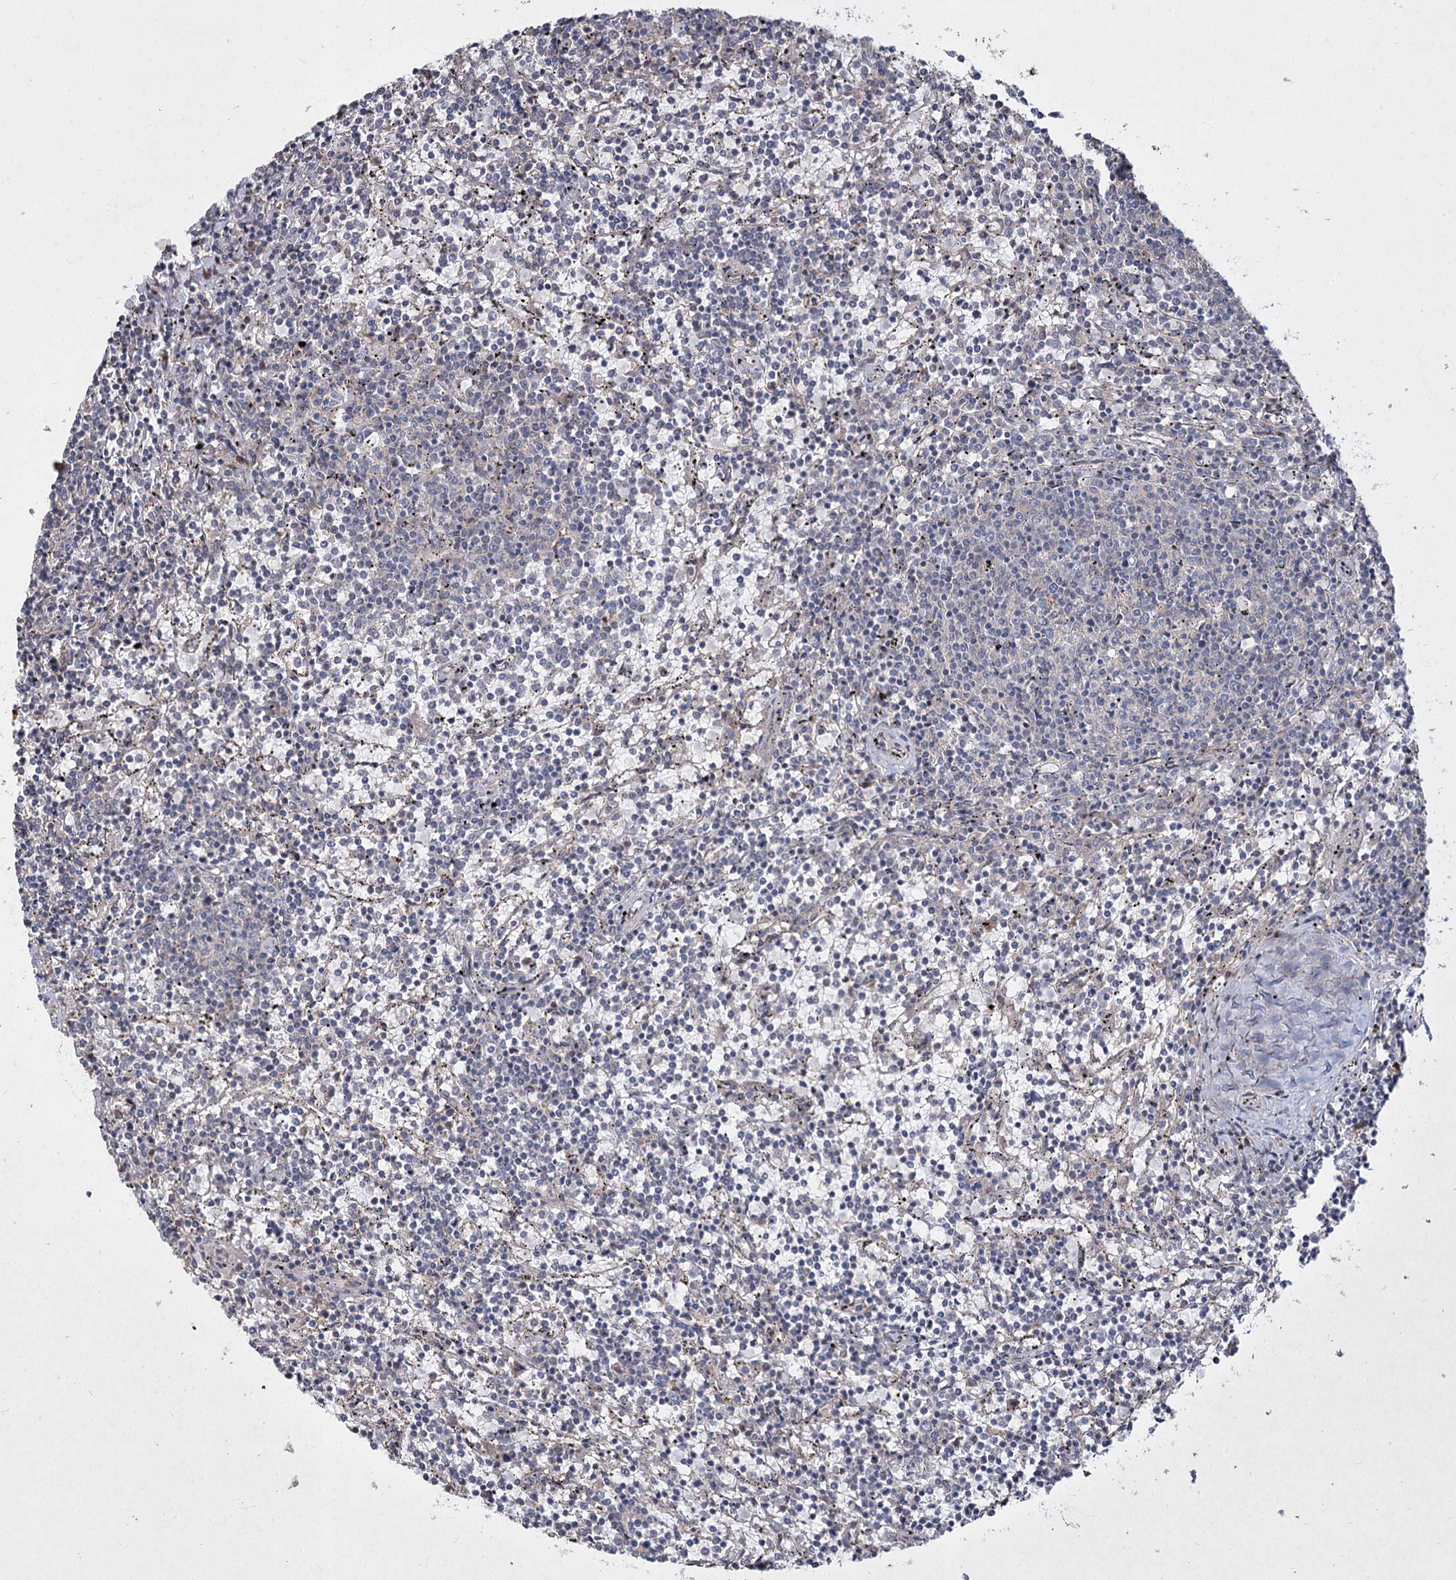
{"staining": {"intensity": "negative", "quantity": "none", "location": "none"}, "tissue": "lymphoma", "cell_type": "Tumor cells", "image_type": "cancer", "snomed": [{"axis": "morphology", "description": "Malignant lymphoma, non-Hodgkin's type, Low grade"}, {"axis": "topography", "description": "Spleen"}], "caption": "A micrograph of low-grade malignant lymphoma, non-Hodgkin's type stained for a protein reveals no brown staining in tumor cells. The staining is performed using DAB (3,3'-diaminobenzidine) brown chromogen with nuclei counter-stained in using hematoxylin.", "gene": "SH3TC1", "patient": {"sex": "female", "age": 50}}